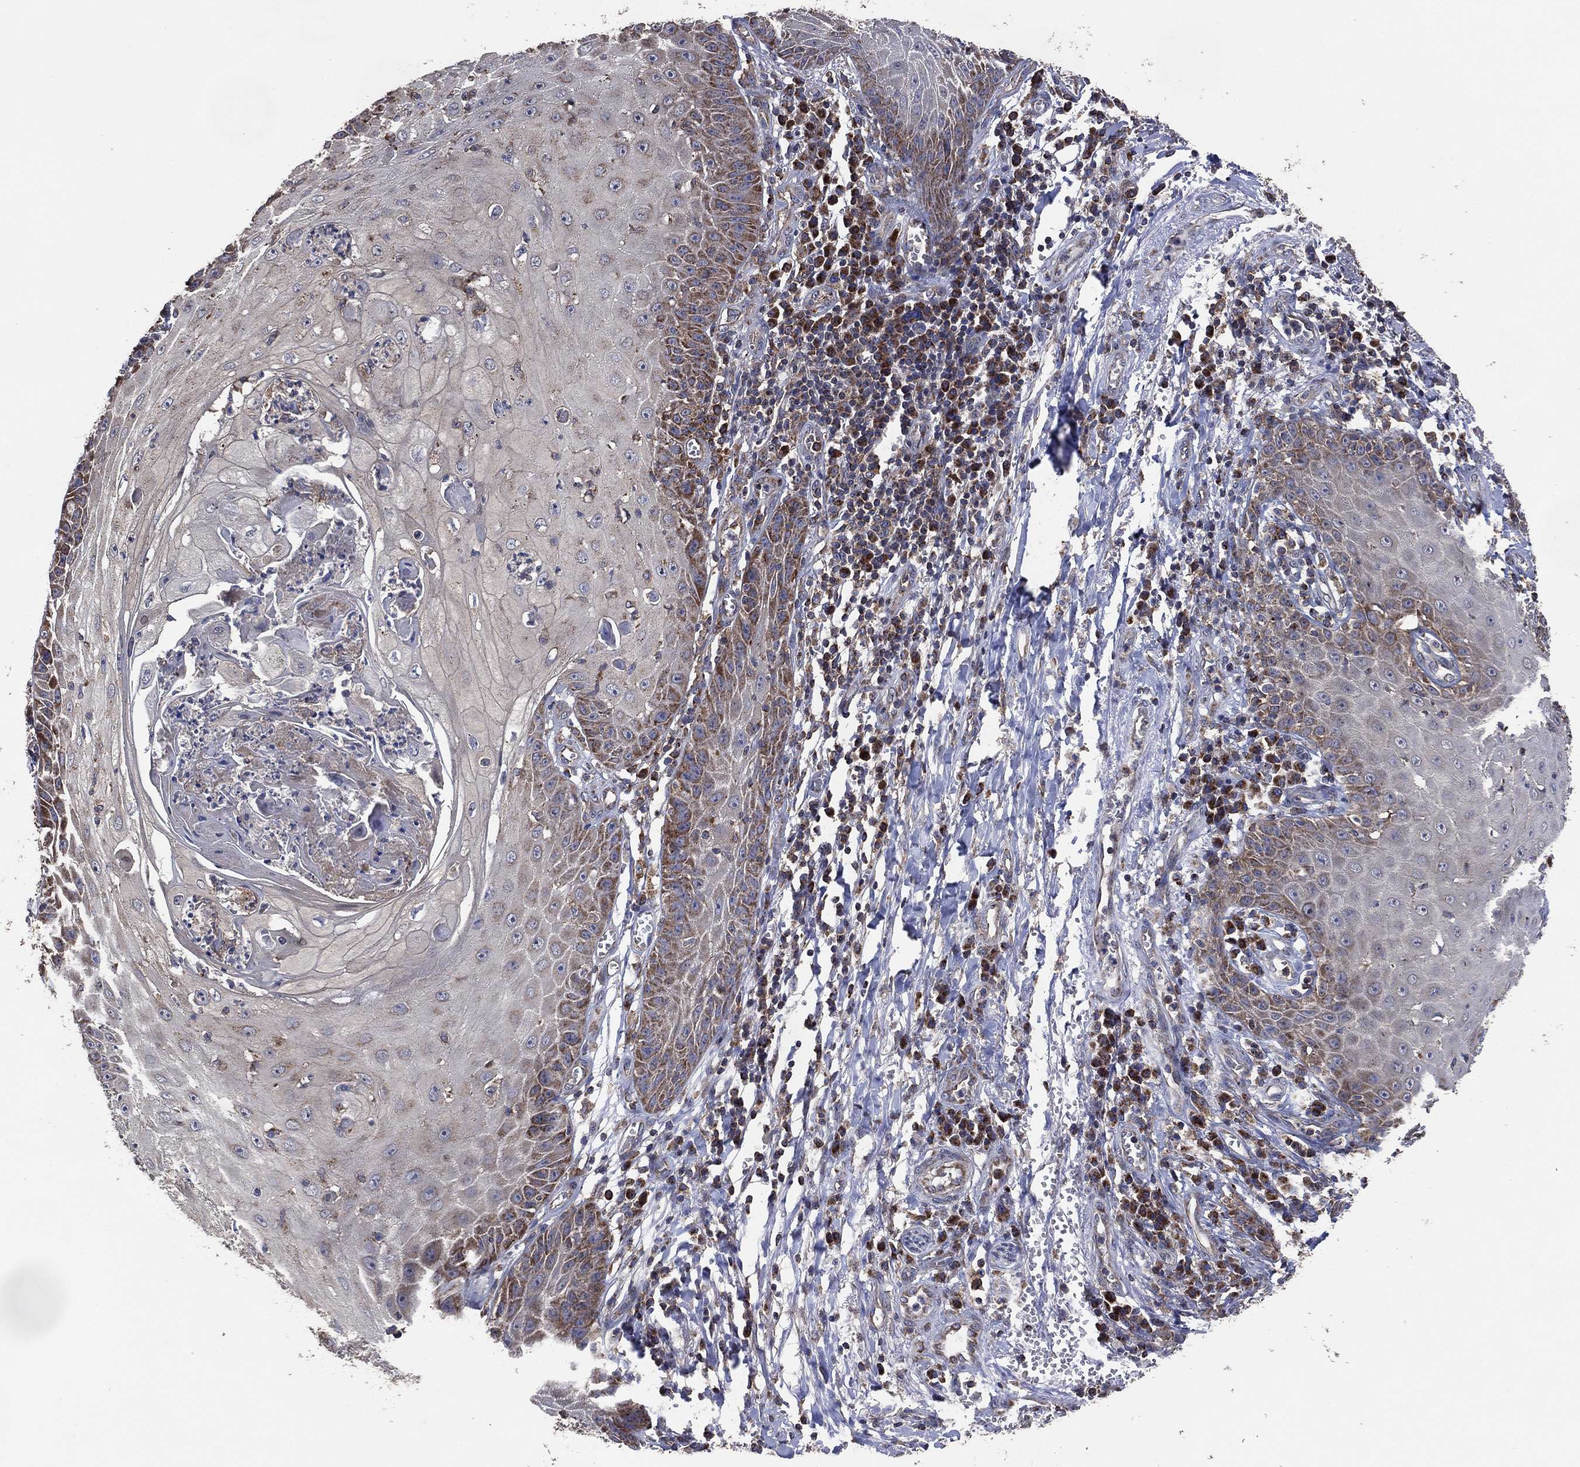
{"staining": {"intensity": "moderate", "quantity": "25%-75%", "location": "cytoplasmic/membranous"}, "tissue": "skin cancer", "cell_type": "Tumor cells", "image_type": "cancer", "snomed": [{"axis": "morphology", "description": "Squamous cell carcinoma, NOS"}, {"axis": "topography", "description": "Skin"}], "caption": "Human squamous cell carcinoma (skin) stained with a brown dye displays moderate cytoplasmic/membranous positive staining in approximately 25%-75% of tumor cells.", "gene": "LIMD1", "patient": {"sex": "male", "age": 70}}